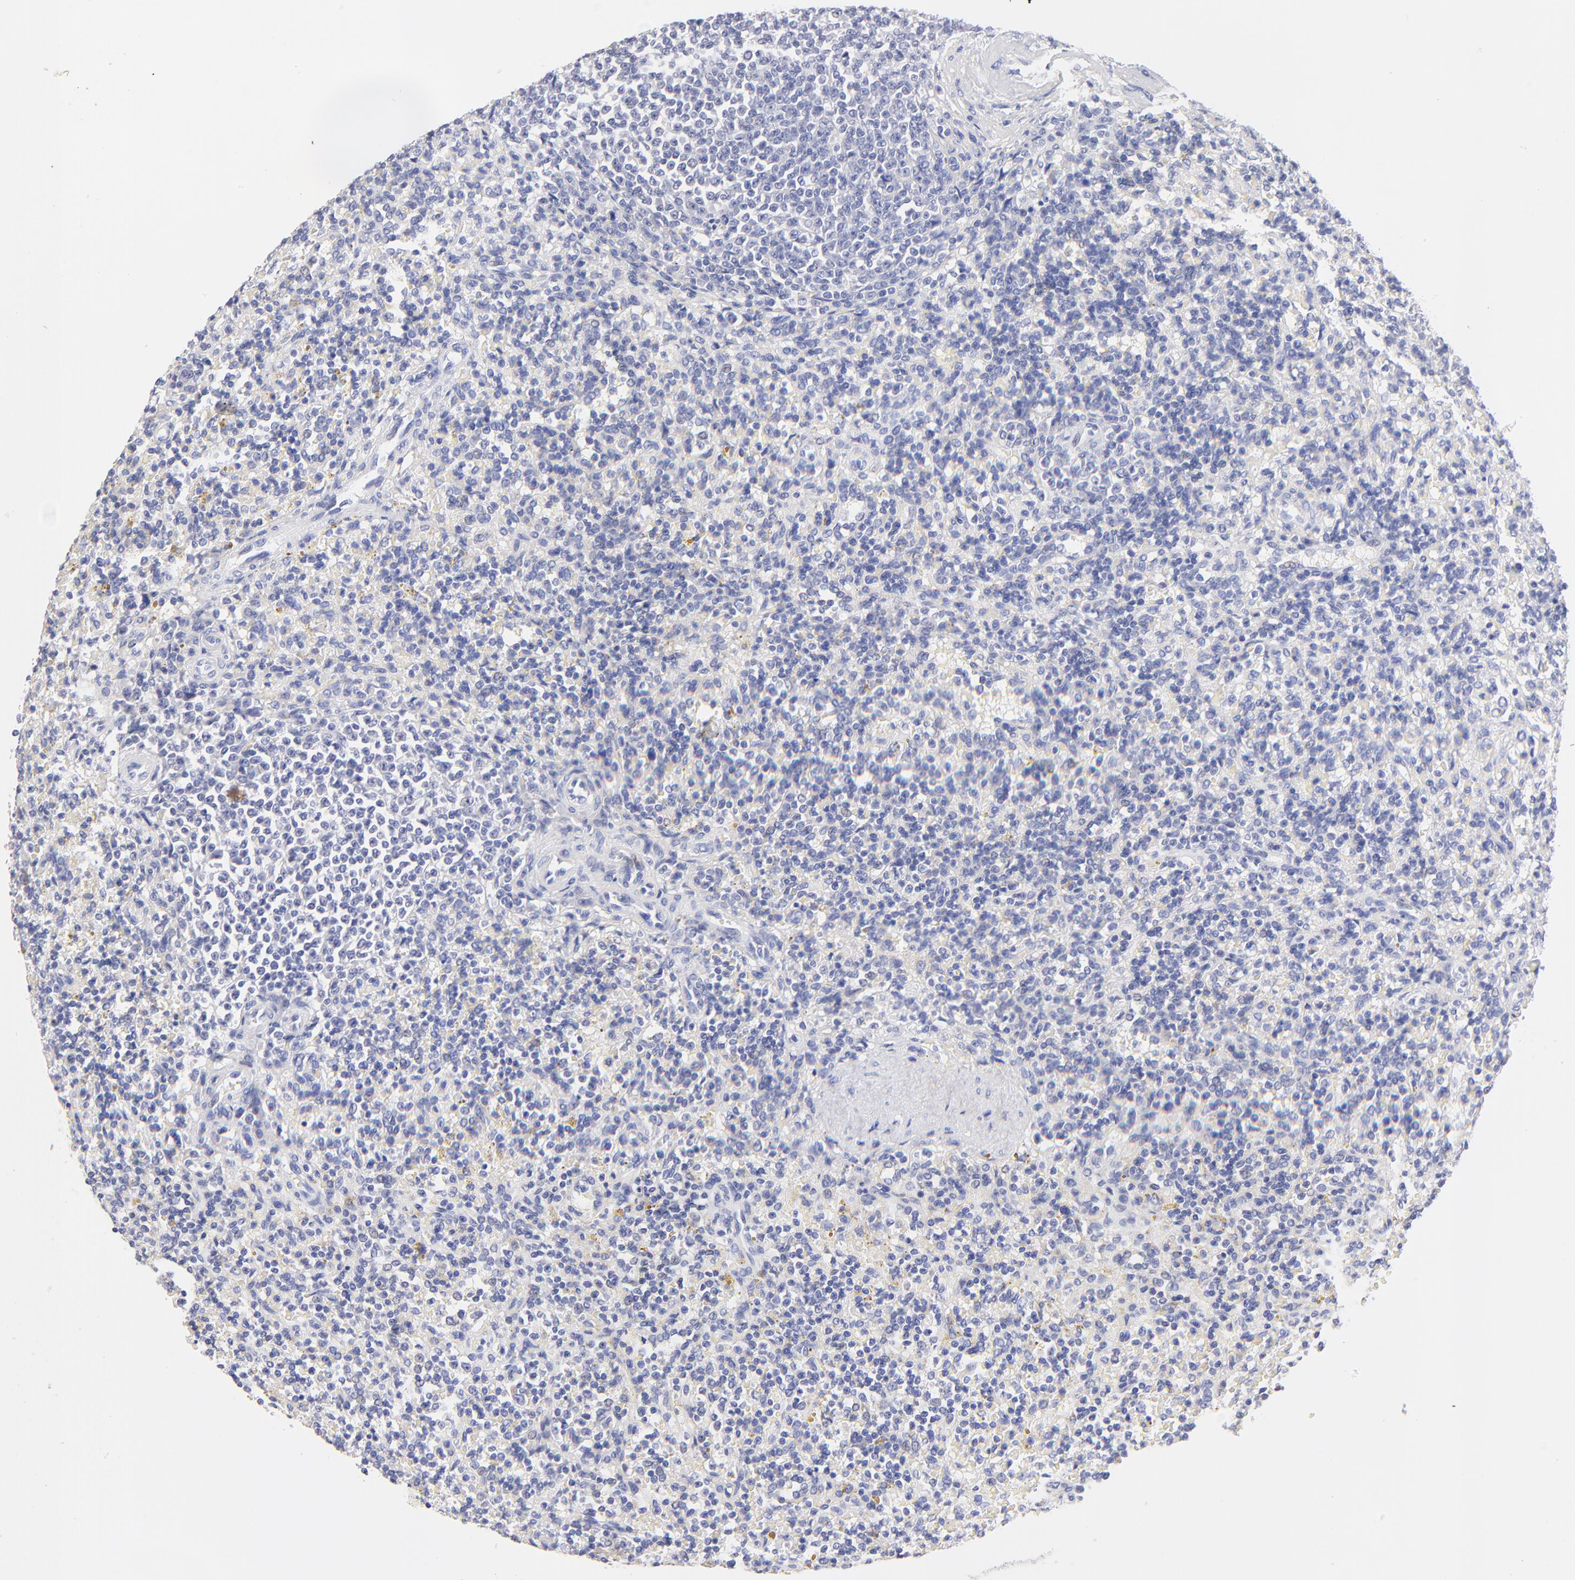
{"staining": {"intensity": "negative", "quantity": "none", "location": "none"}, "tissue": "lymphoma", "cell_type": "Tumor cells", "image_type": "cancer", "snomed": [{"axis": "morphology", "description": "Malignant lymphoma, non-Hodgkin's type, Low grade"}, {"axis": "topography", "description": "Spleen"}], "caption": "Low-grade malignant lymphoma, non-Hodgkin's type was stained to show a protein in brown. There is no significant staining in tumor cells.", "gene": "EBP", "patient": {"sex": "male", "age": 67}}